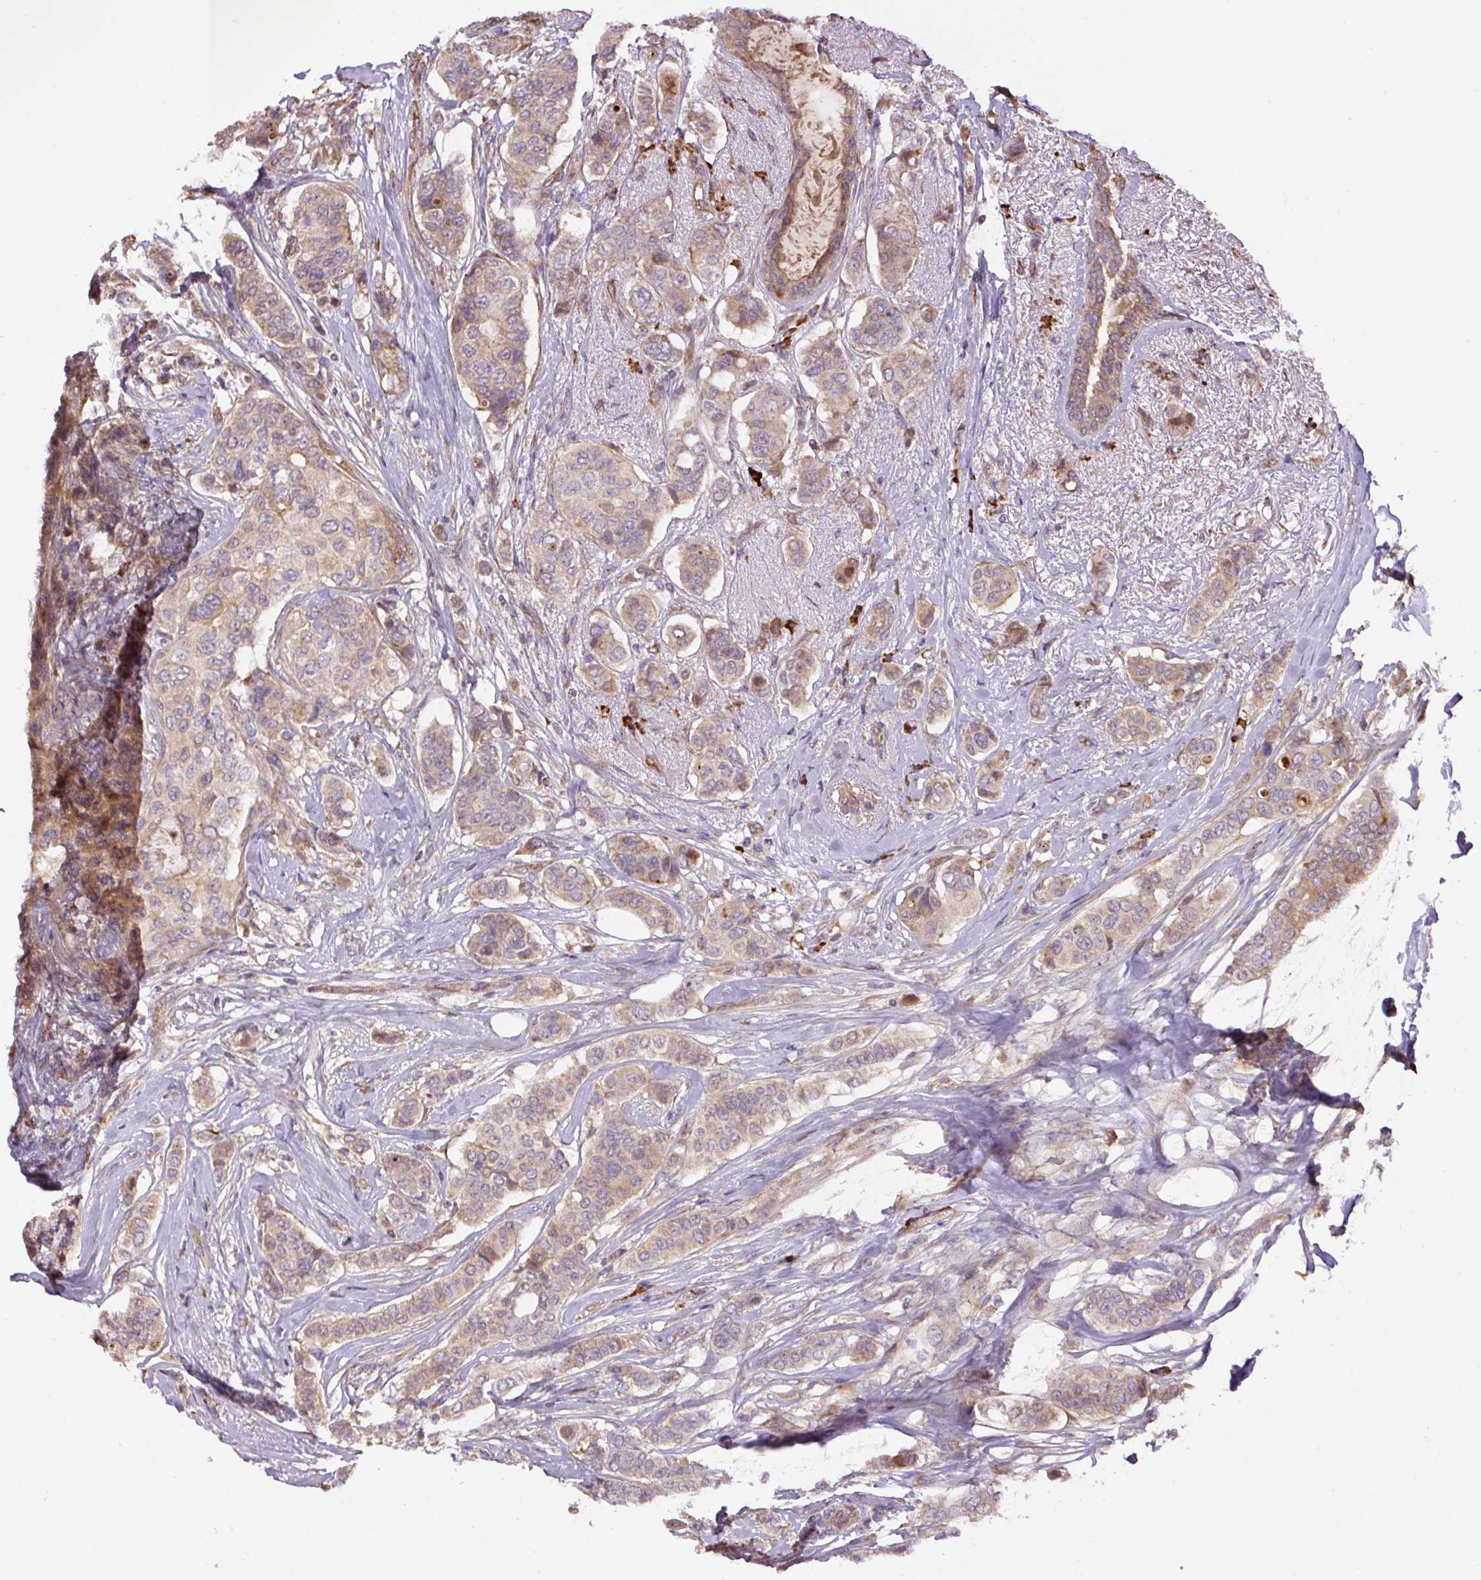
{"staining": {"intensity": "weak", "quantity": "25%-75%", "location": "cytoplasmic/membranous"}, "tissue": "breast cancer", "cell_type": "Tumor cells", "image_type": "cancer", "snomed": [{"axis": "morphology", "description": "Lobular carcinoma"}, {"axis": "topography", "description": "Breast"}], "caption": "A histopathology image of breast cancer (lobular carcinoma) stained for a protein shows weak cytoplasmic/membranous brown staining in tumor cells.", "gene": "PPME1", "patient": {"sex": "female", "age": 51}}